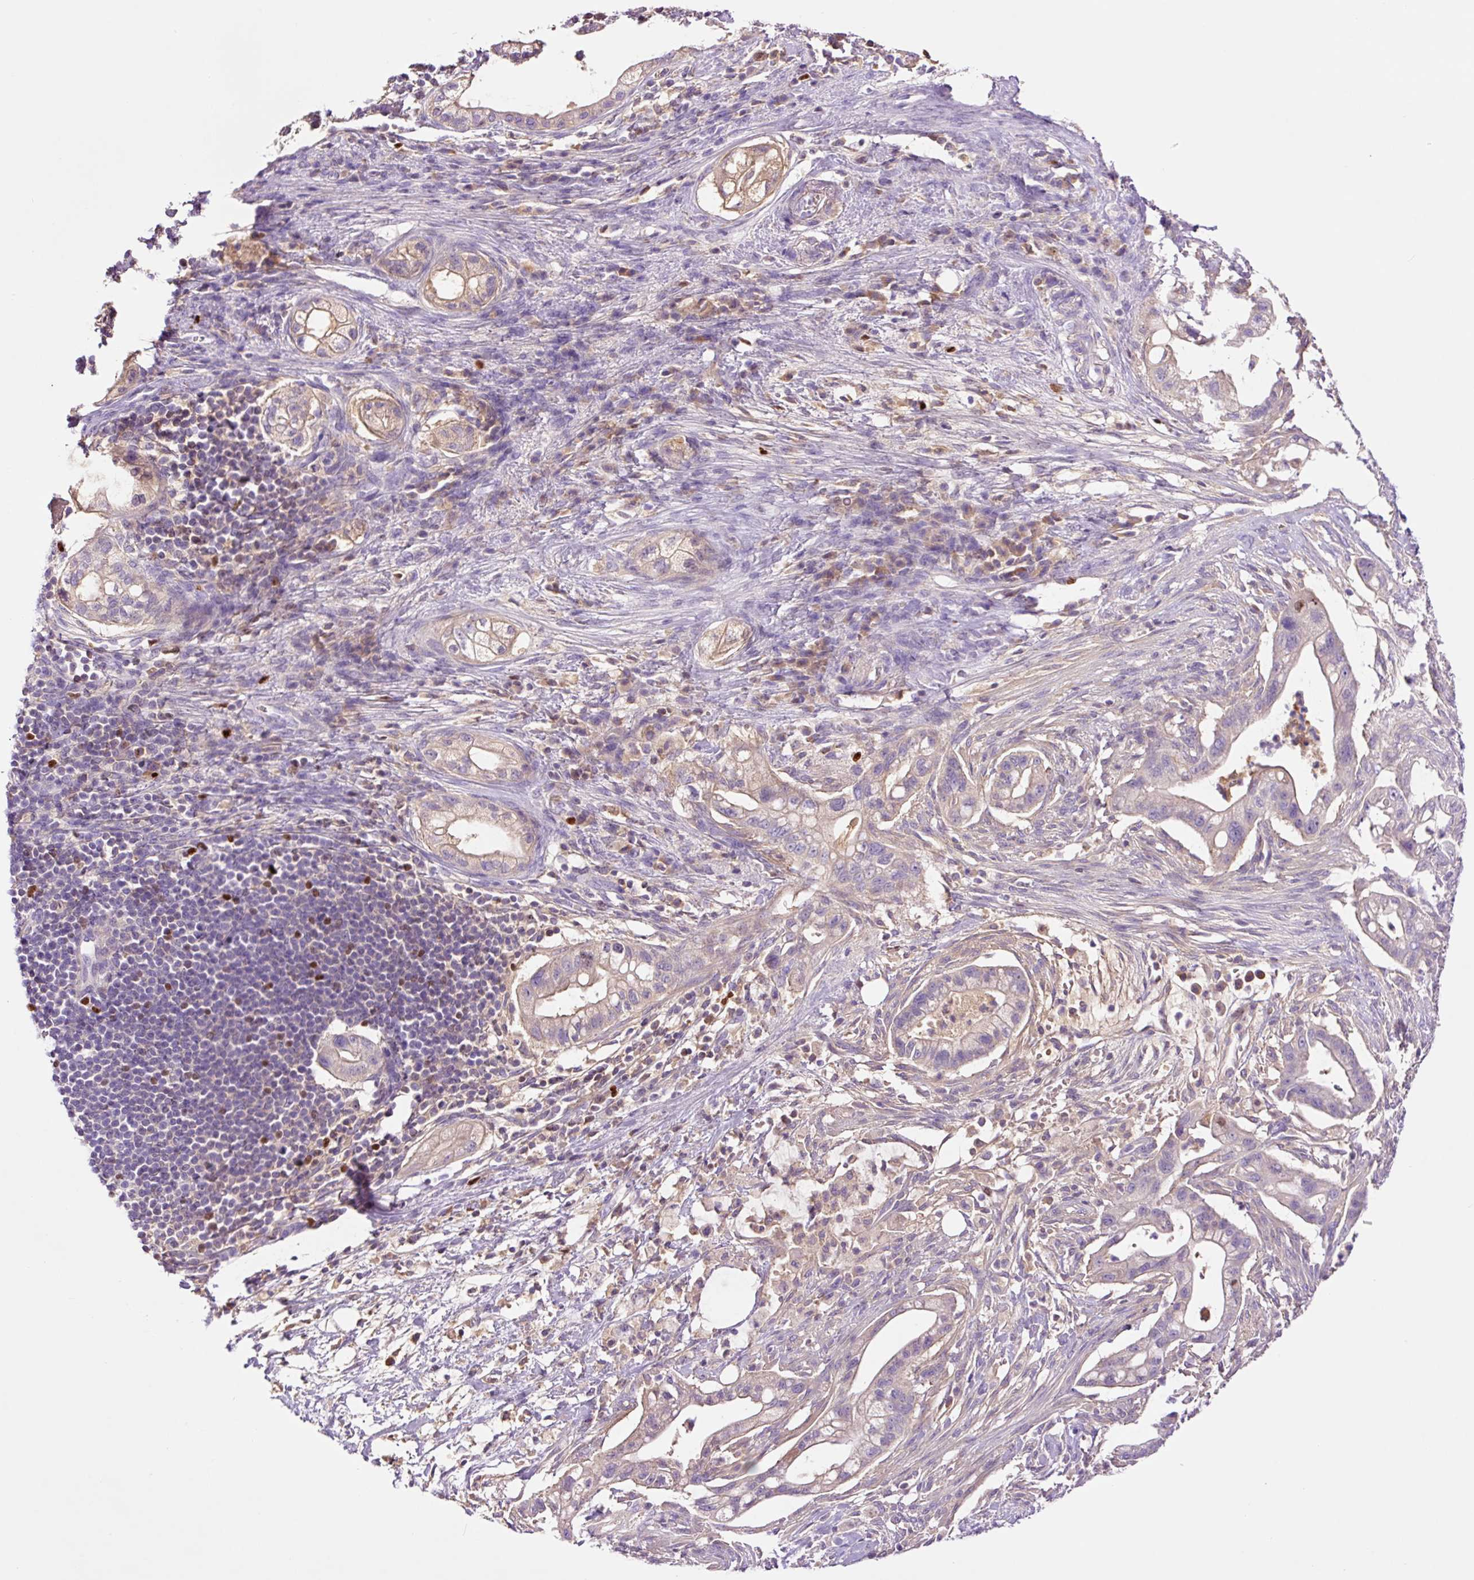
{"staining": {"intensity": "weak", "quantity": "<25%", "location": "cytoplasmic/membranous"}, "tissue": "pancreatic cancer", "cell_type": "Tumor cells", "image_type": "cancer", "snomed": [{"axis": "morphology", "description": "Adenocarcinoma, NOS"}, {"axis": "topography", "description": "Pancreas"}], "caption": "IHC image of human pancreatic adenocarcinoma stained for a protein (brown), which displays no staining in tumor cells.", "gene": "DPPA4", "patient": {"sex": "male", "age": 44}}